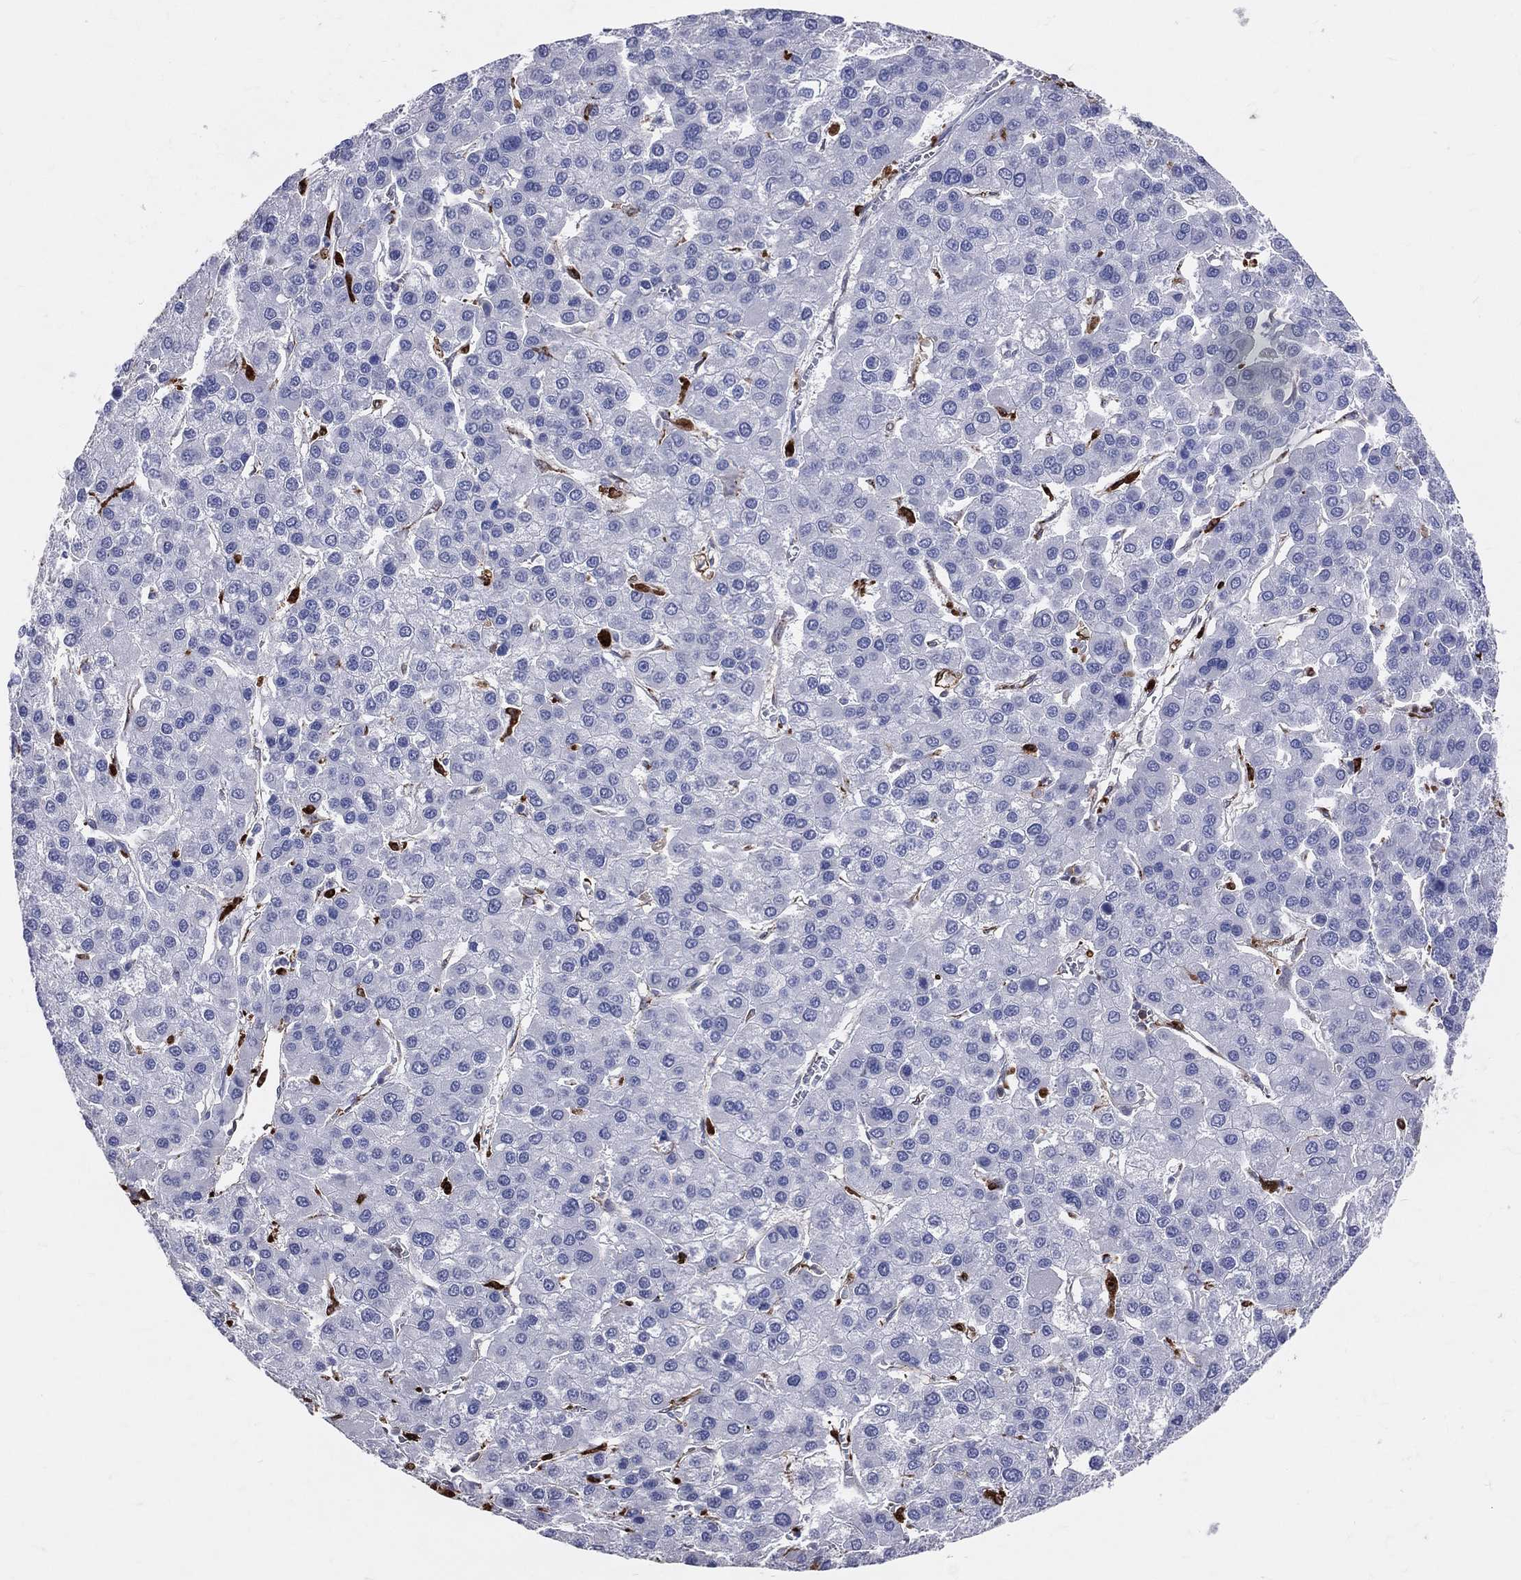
{"staining": {"intensity": "negative", "quantity": "none", "location": "none"}, "tissue": "liver cancer", "cell_type": "Tumor cells", "image_type": "cancer", "snomed": [{"axis": "morphology", "description": "Carcinoma, Hepatocellular, NOS"}, {"axis": "topography", "description": "Liver"}], "caption": "Micrograph shows no protein staining in tumor cells of liver cancer tissue.", "gene": "CD74", "patient": {"sex": "female", "age": 41}}